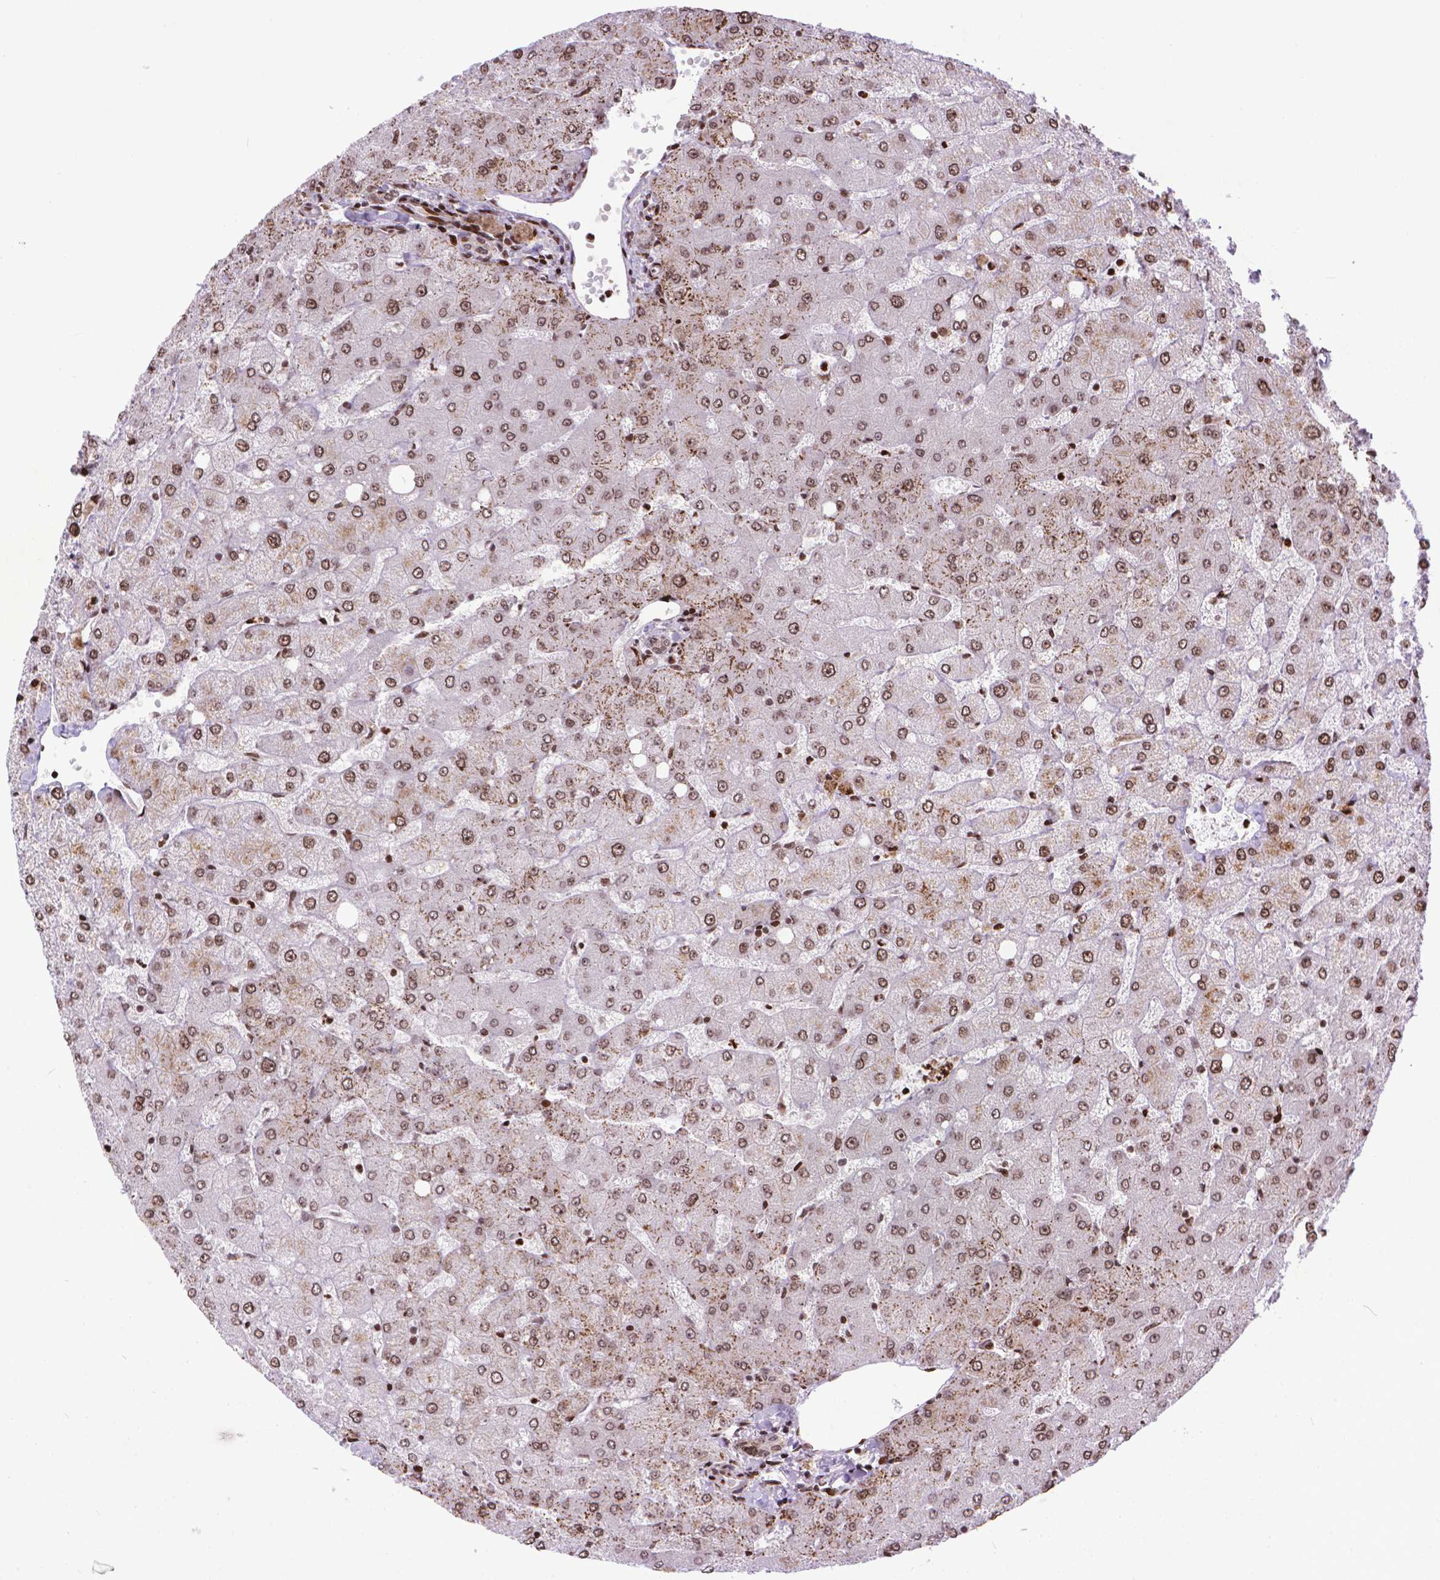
{"staining": {"intensity": "moderate", "quantity": ">75%", "location": "nuclear"}, "tissue": "liver", "cell_type": "Cholangiocytes", "image_type": "normal", "snomed": [{"axis": "morphology", "description": "Normal tissue, NOS"}, {"axis": "topography", "description": "Liver"}], "caption": "This is an image of IHC staining of unremarkable liver, which shows moderate positivity in the nuclear of cholangiocytes.", "gene": "AMER1", "patient": {"sex": "female", "age": 54}}